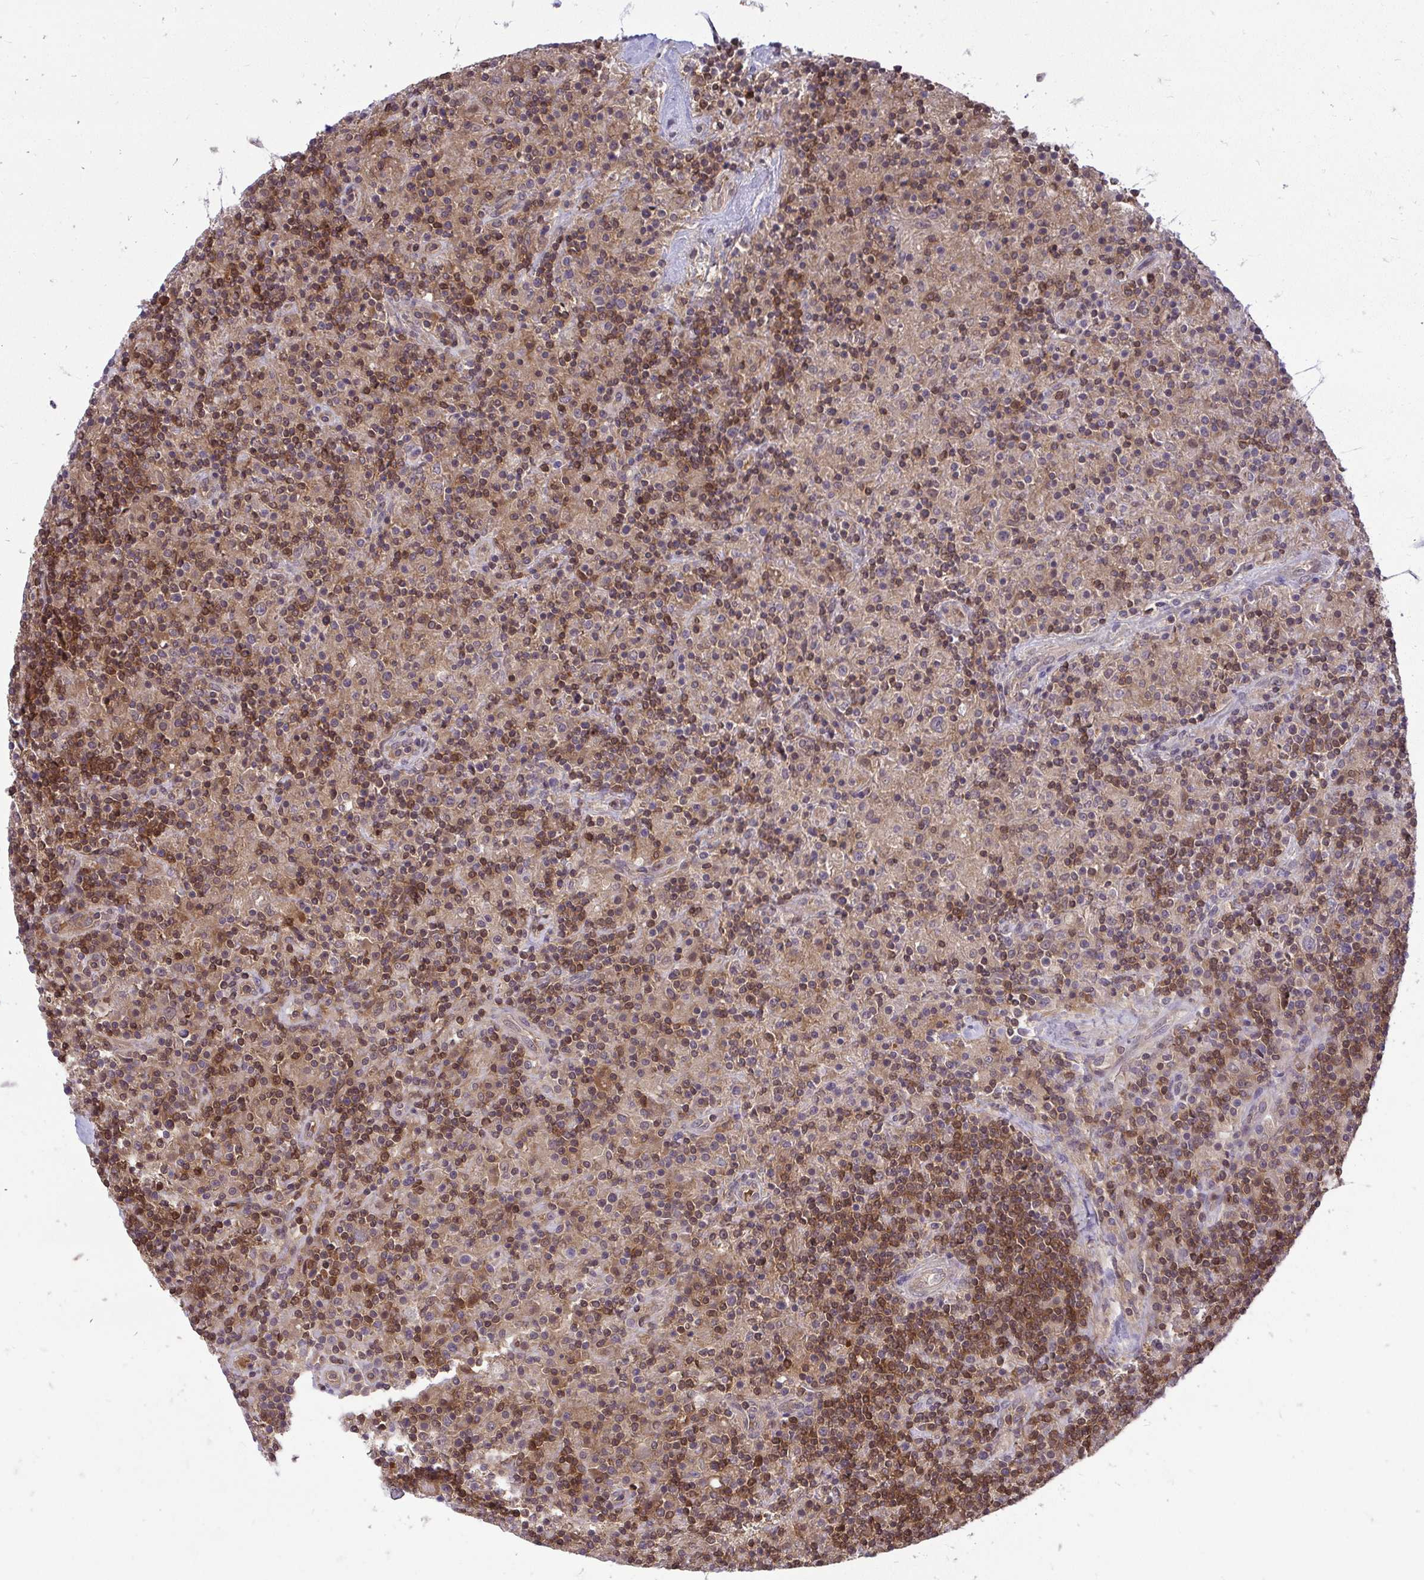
{"staining": {"intensity": "negative", "quantity": "none", "location": "none"}, "tissue": "lymphoma", "cell_type": "Tumor cells", "image_type": "cancer", "snomed": [{"axis": "morphology", "description": "Hodgkin's disease, NOS"}, {"axis": "topography", "description": "Lymph node"}], "caption": "Tumor cells show no significant expression in lymphoma. (DAB immunohistochemistry with hematoxylin counter stain).", "gene": "HDHD2", "patient": {"sex": "male", "age": 70}}